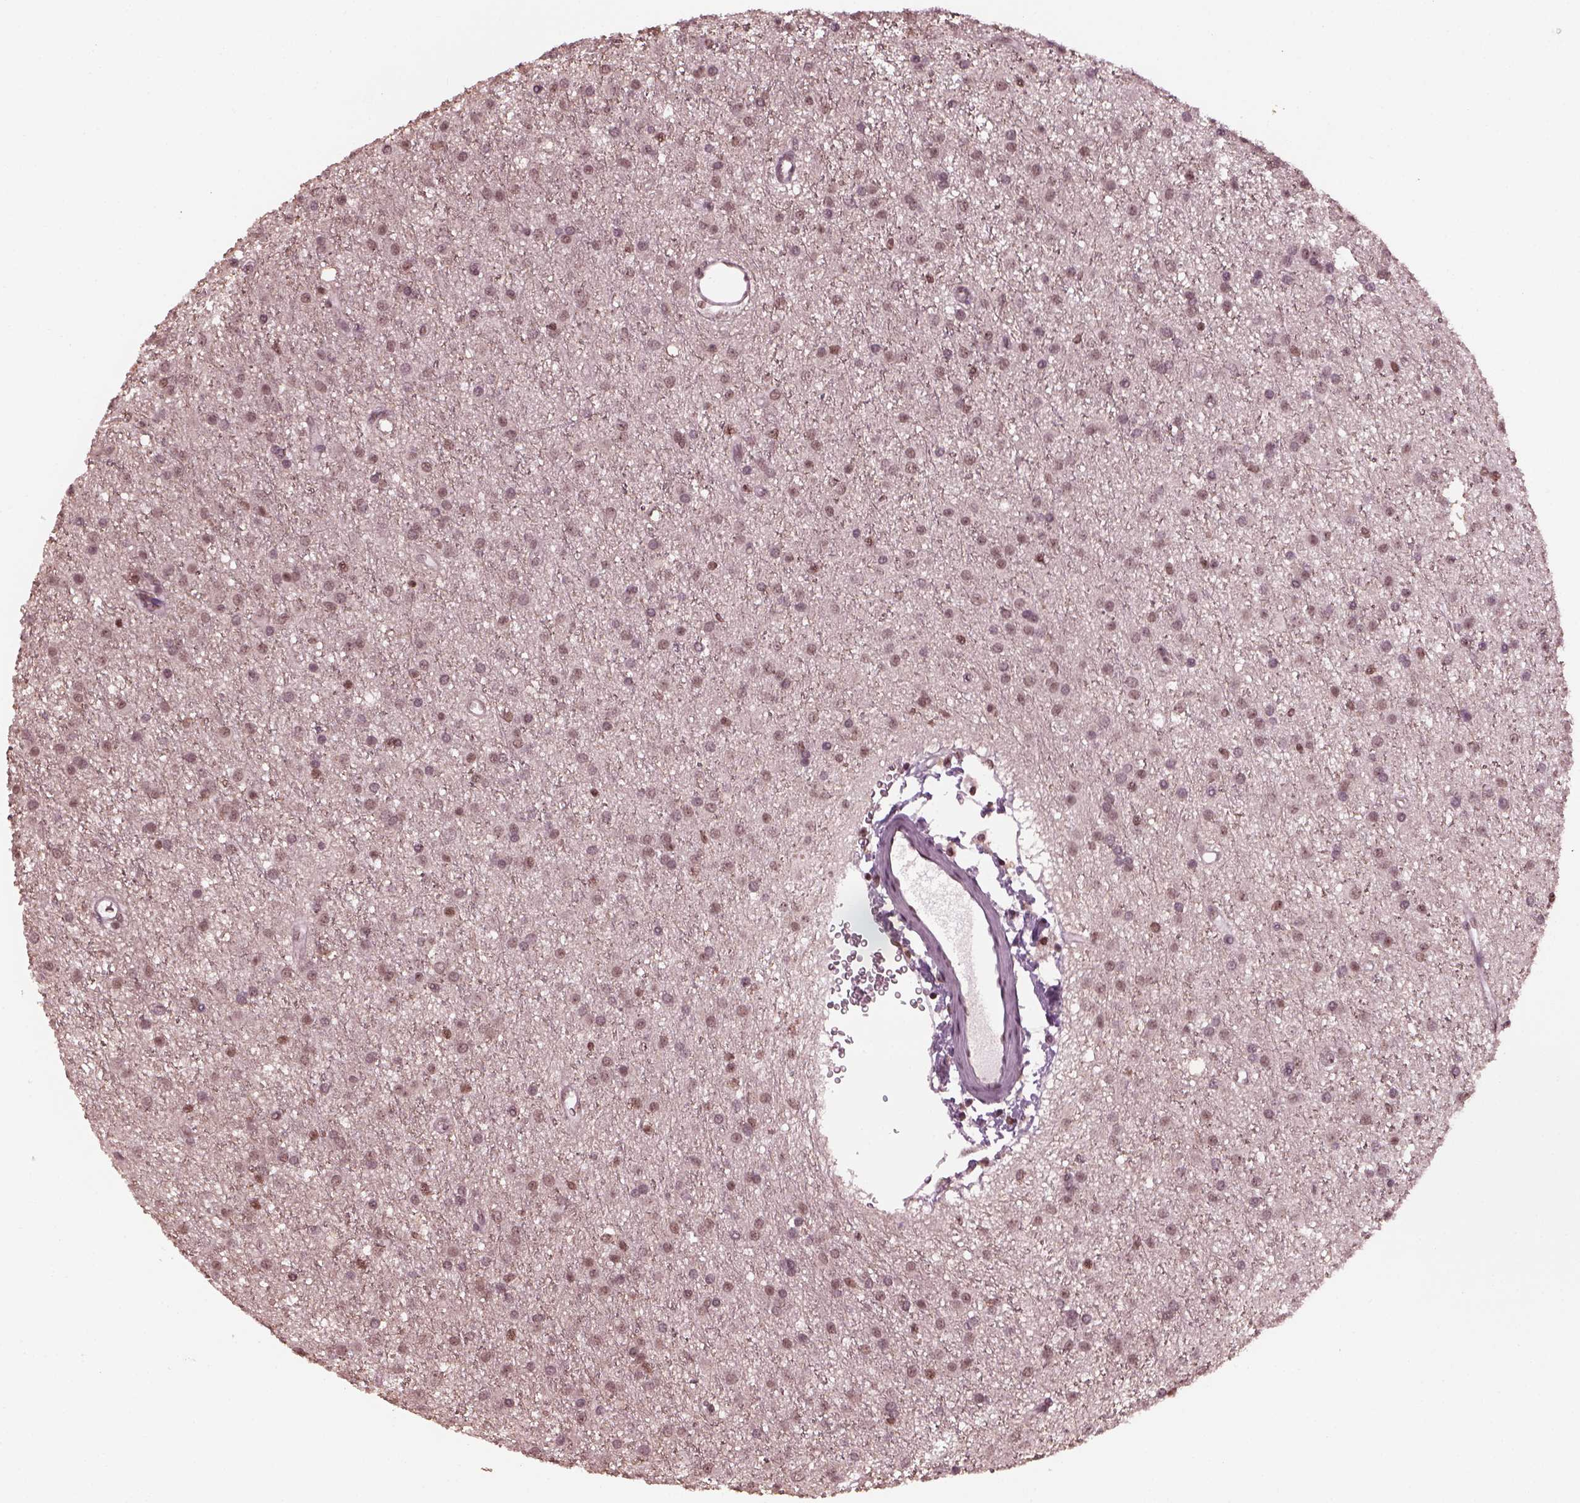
{"staining": {"intensity": "weak", "quantity": "<25%", "location": "nuclear"}, "tissue": "glioma", "cell_type": "Tumor cells", "image_type": "cancer", "snomed": [{"axis": "morphology", "description": "Glioma, malignant, Low grade"}, {"axis": "topography", "description": "Brain"}], "caption": "The immunohistochemistry image has no significant staining in tumor cells of glioma tissue.", "gene": "RUVBL2", "patient": {"sex": "male", "age": 27}}